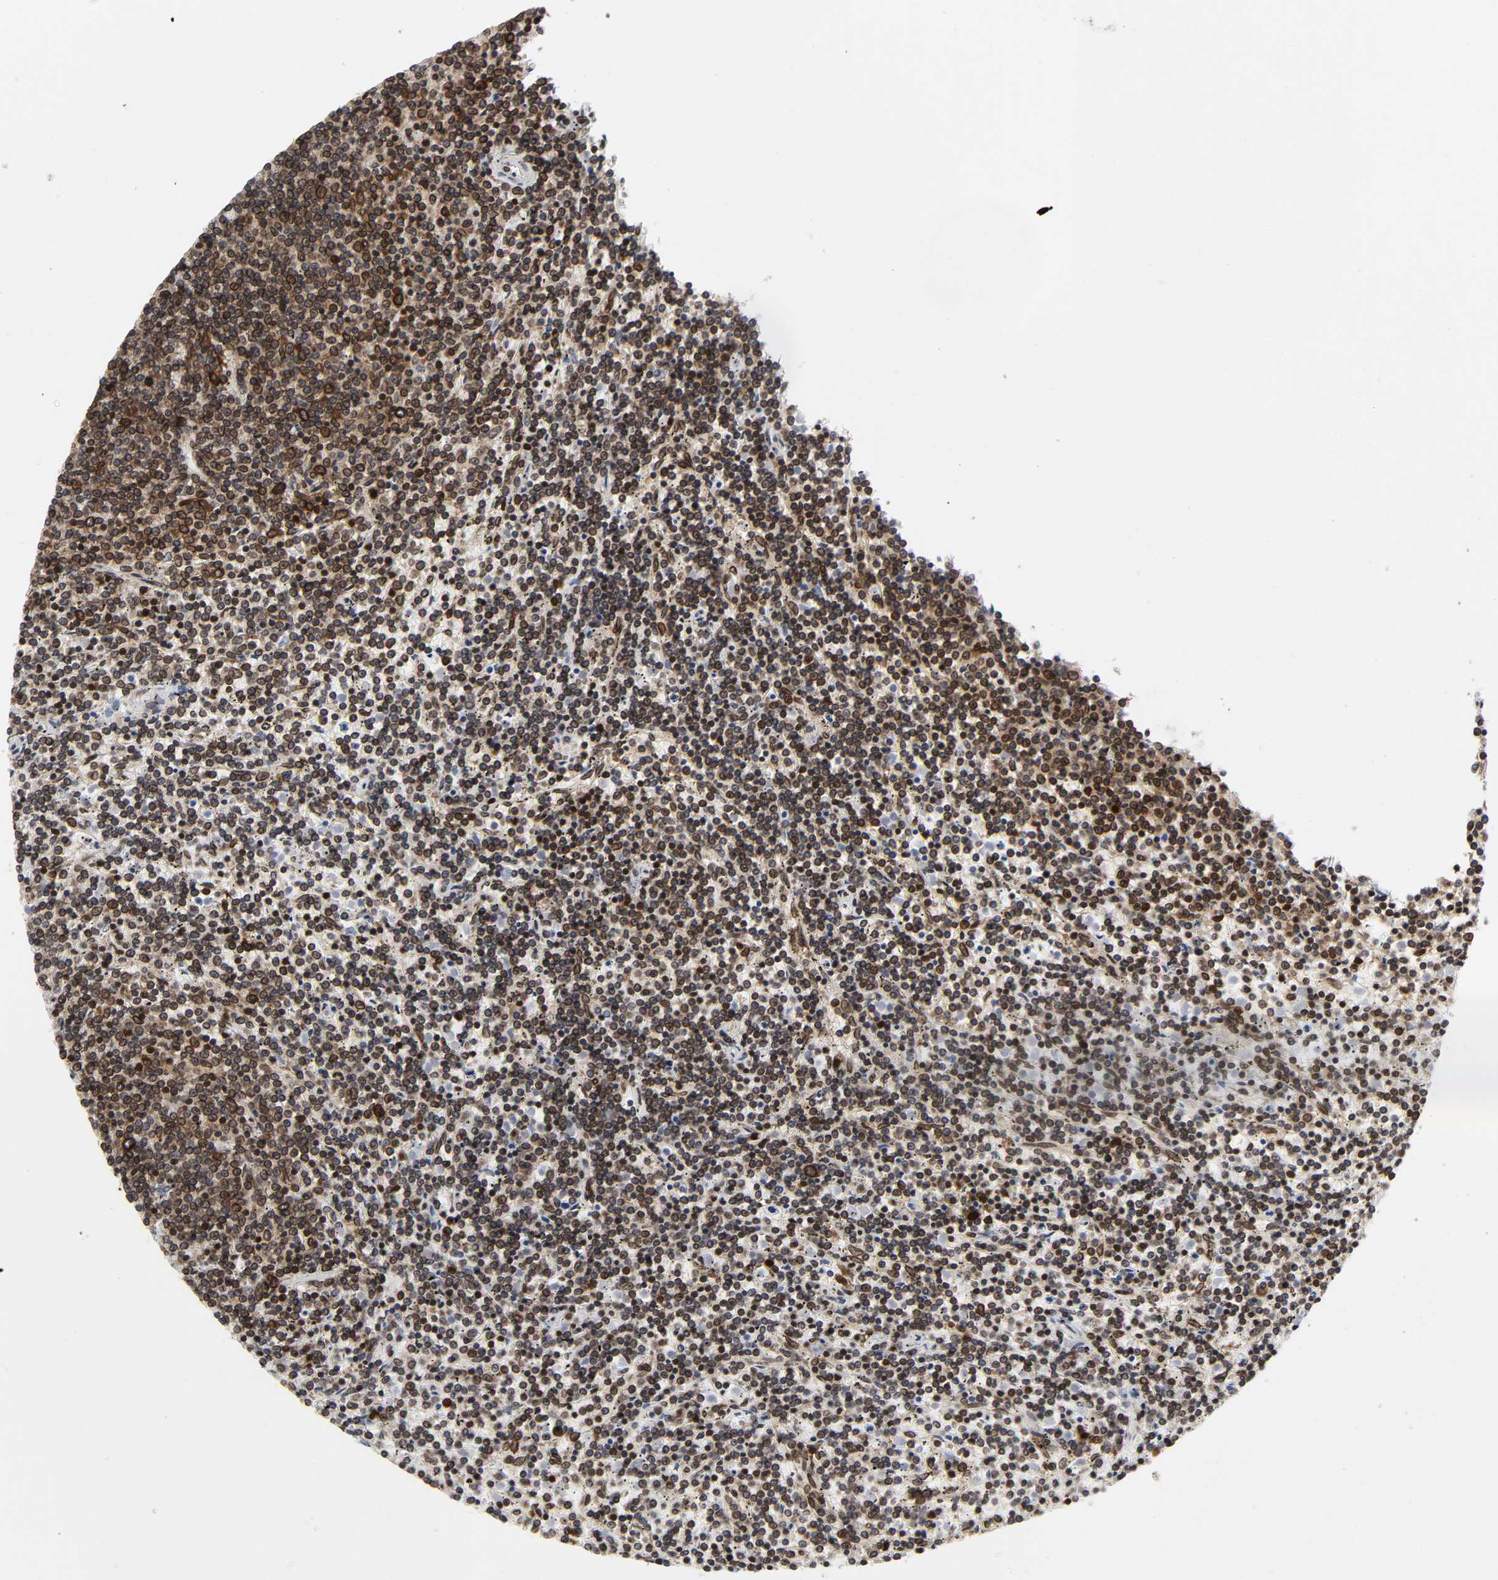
{"staining": {"intensity": "strong", "quantity": ">75%", "location": "cytoplasmic/membranous,nuclear"}, "tissue": "lymphoma", "cell_type": "Tumor cells", "image_type": "cancer", "snomed": [{"axis": "morphology", "description": "Malignant lymphoma, non-Hodgkin's type, Low grade"}, {"axis": "topography", "description": "Spleen"}], "caption": "Strong cytoplasmic/membranous and nuclear protein staining is identified in approximately >75% of tumor cells in malignant lymphoma, non-Hodgkin's type (low-grade).", "gene": "RANGAP1", "patient": {"sex": "female", "age": 50}}